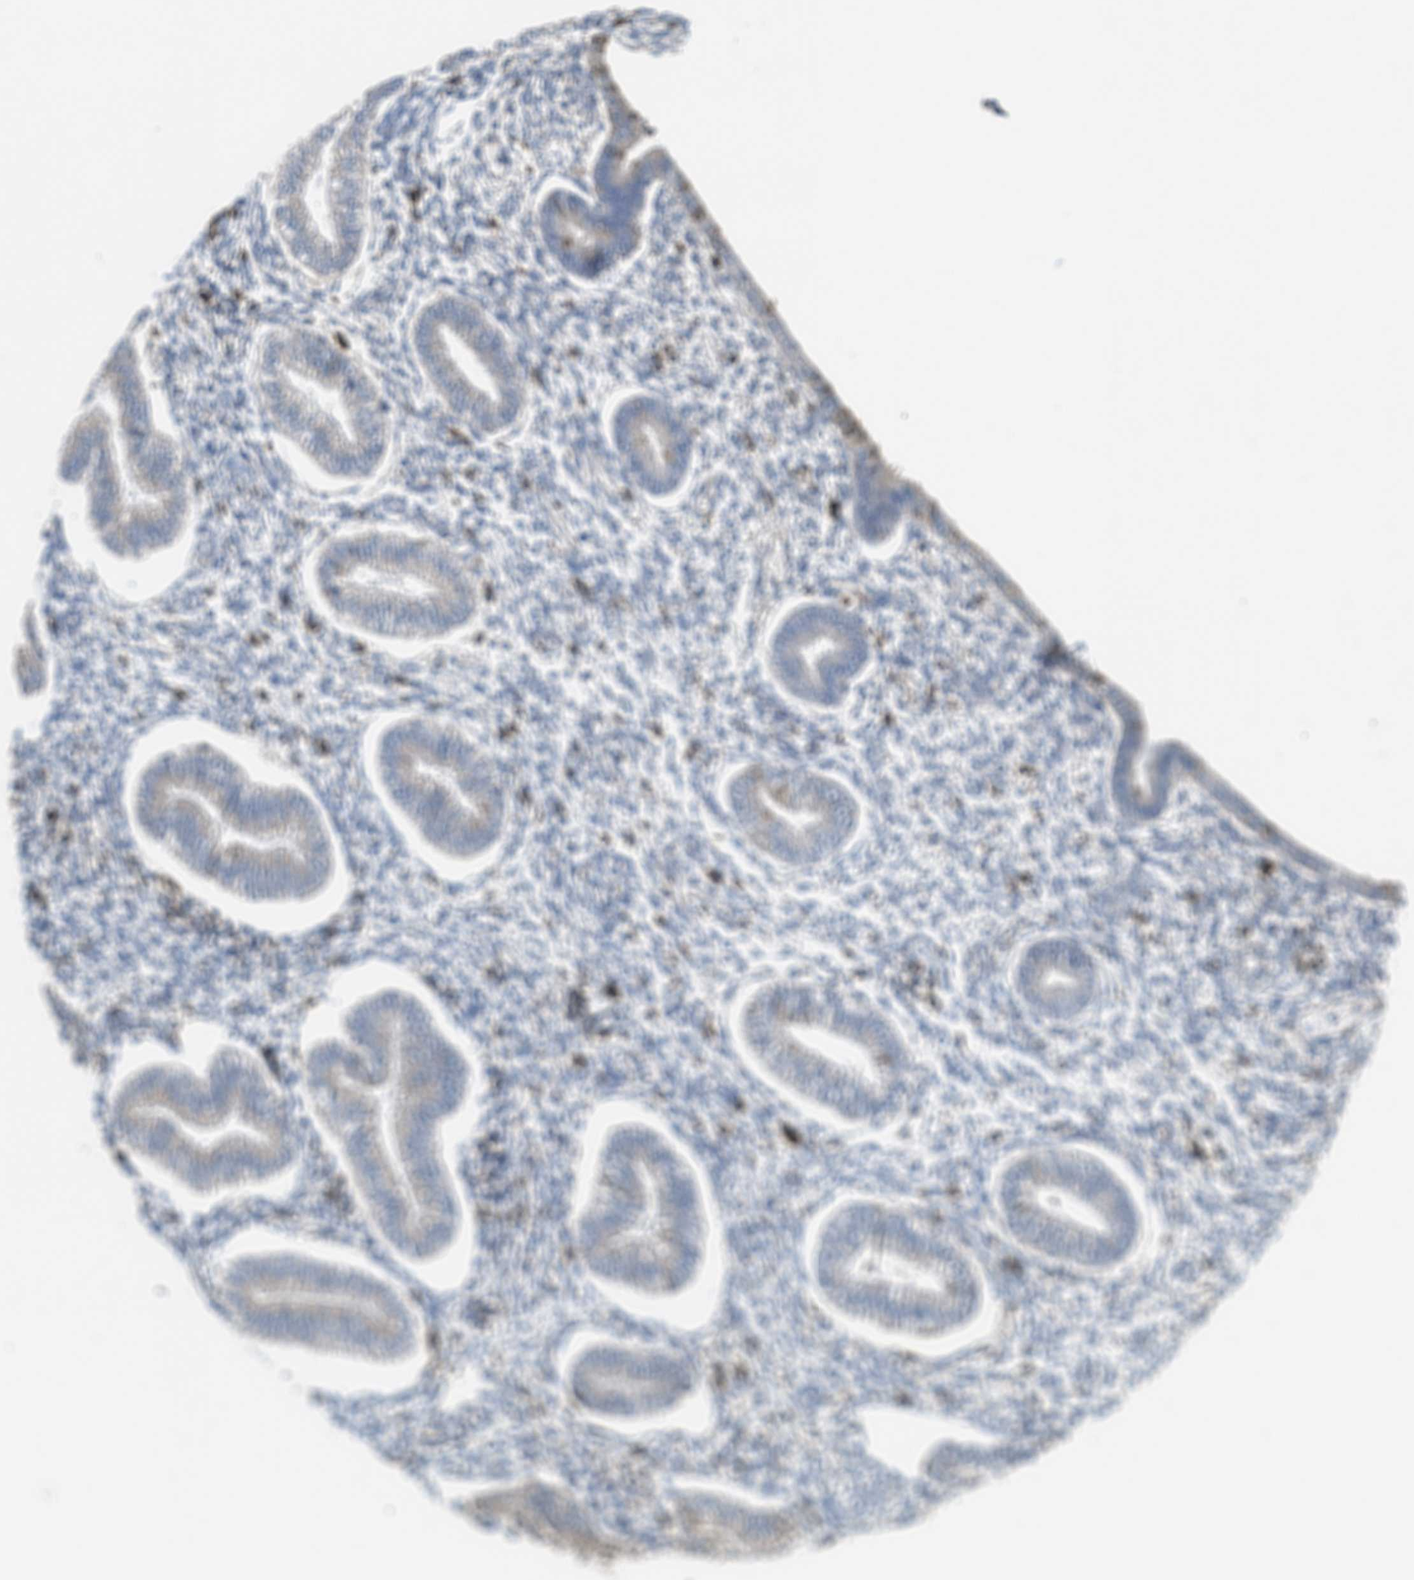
{"staining": {"intensity": "negative", "quantity": "none", "location": "none"}, "tissue": "endometrium", "cell_type": "Cells in endometrial stroma", "image_type": "normal", "snomed": [{"axis": "morphology", "description": "Normal tissue, NOS"}, {"axis": "topography", "description": "Endometrium"}], "caption": "Immunohistochemistry (IHC) image of normal endometrium: endometrium stained with DAB (3,3'-diaminobenzidine) displays no significant protein expression in cells in endometrial stroma.", "gene": "BMPR2", "patient": {"sex": "female", "age": 50}}